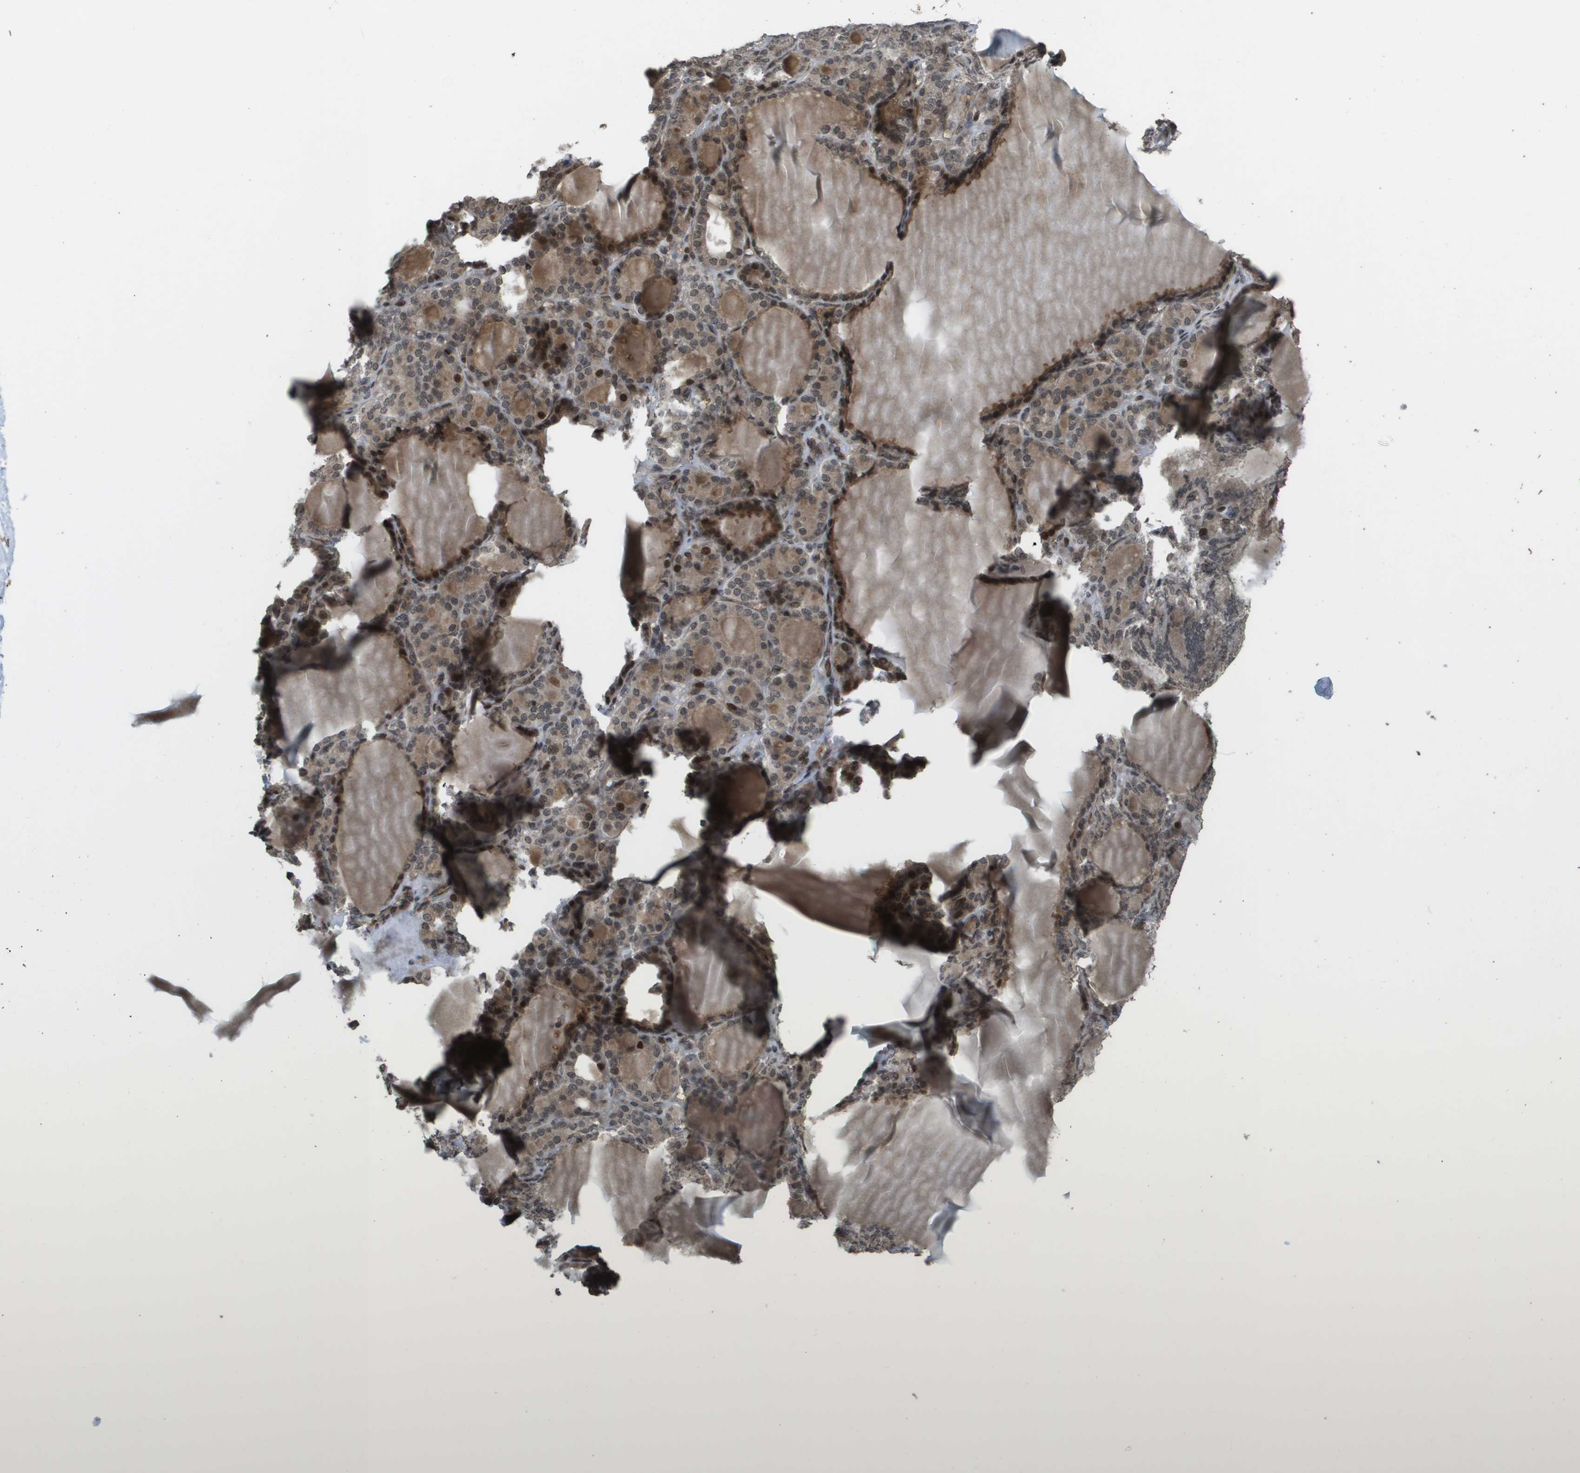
{"staining": {"intensity": "strong", "quantity": ">75%", "location": "cytoplasmic/membranous,nuclear"}, "tissue": "thyroid gland", "cell_type": "Glandular cells", "image_type": "normal", "snomed": [{"axis": "morphology", "description": "Normal tissue, NOS"}, {"axis": "topography", "description": "Thyroid gland"}], "caption": "Unremarkable thyroid gland reveals strong cytoplasmic/membranous,nuclear positivity in approximately >75% of glandular cells, visualized by immunohistochemistry. (DAB (3,3'-diaminobenzidine) IHC, brown staining for protein, blue staining for nuclei).", "gene": "KAT5", "patient": {"sex": "female", "age": 28}}